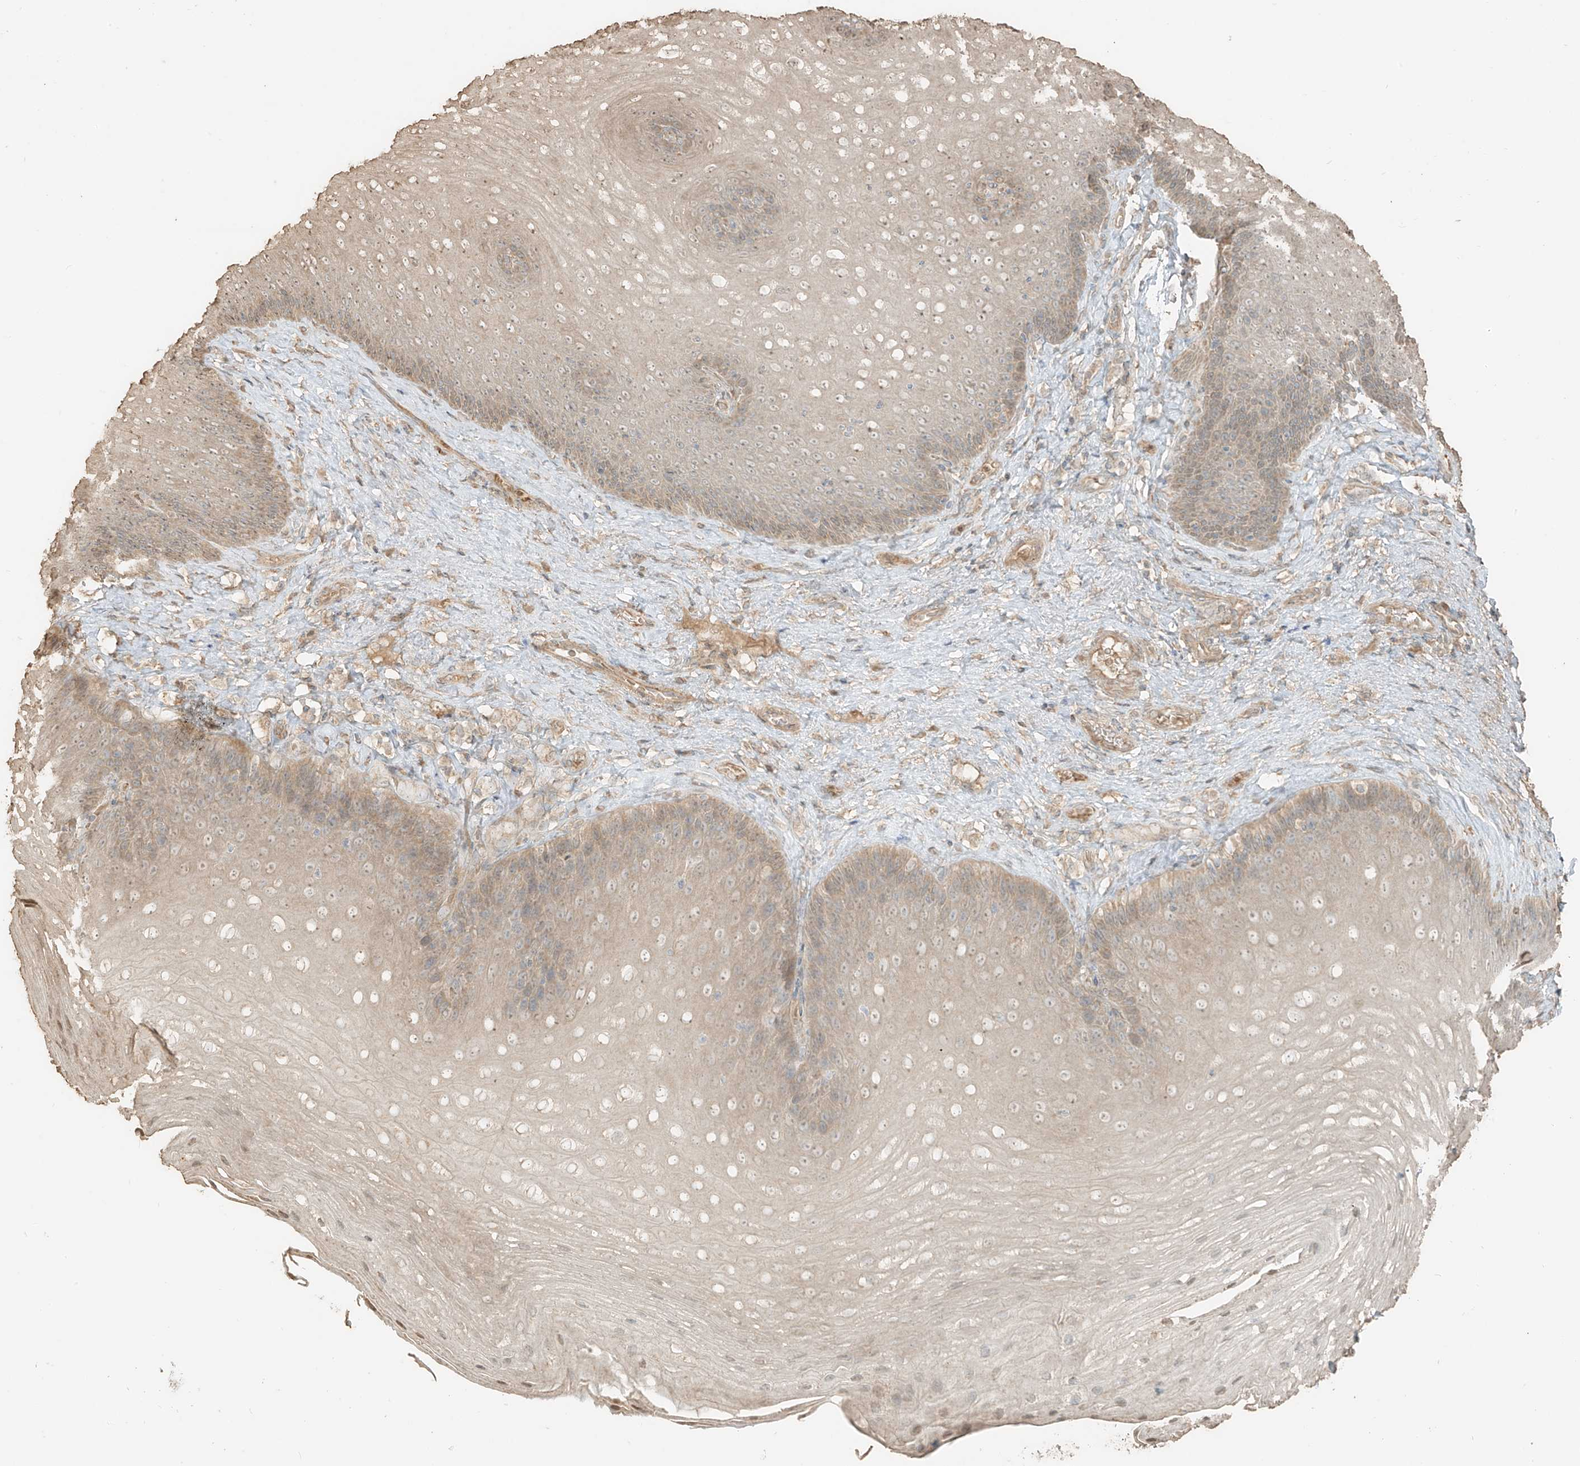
{"staining": {"intensity": "weak", "quantity": "25%-75%", "location": "cytoplasmic/membranous"}, "tissue": "esophagus", "cell_type": "Squamous epithelial cells", "image_type": "normal", "snomed": [{"axis": "morphology", "description": "Normal tissue, NOS"}, {"axis": "topography", "description": "Esophagus"}], "caption": "Squamous epithelial cells exhibit weak cytoplasmic/membranous positivity in approximately 25%-75% of cells in unremarkable esophagus.", "gene": "RFTN2", "patient": {"sex": "female", "age": 66}}